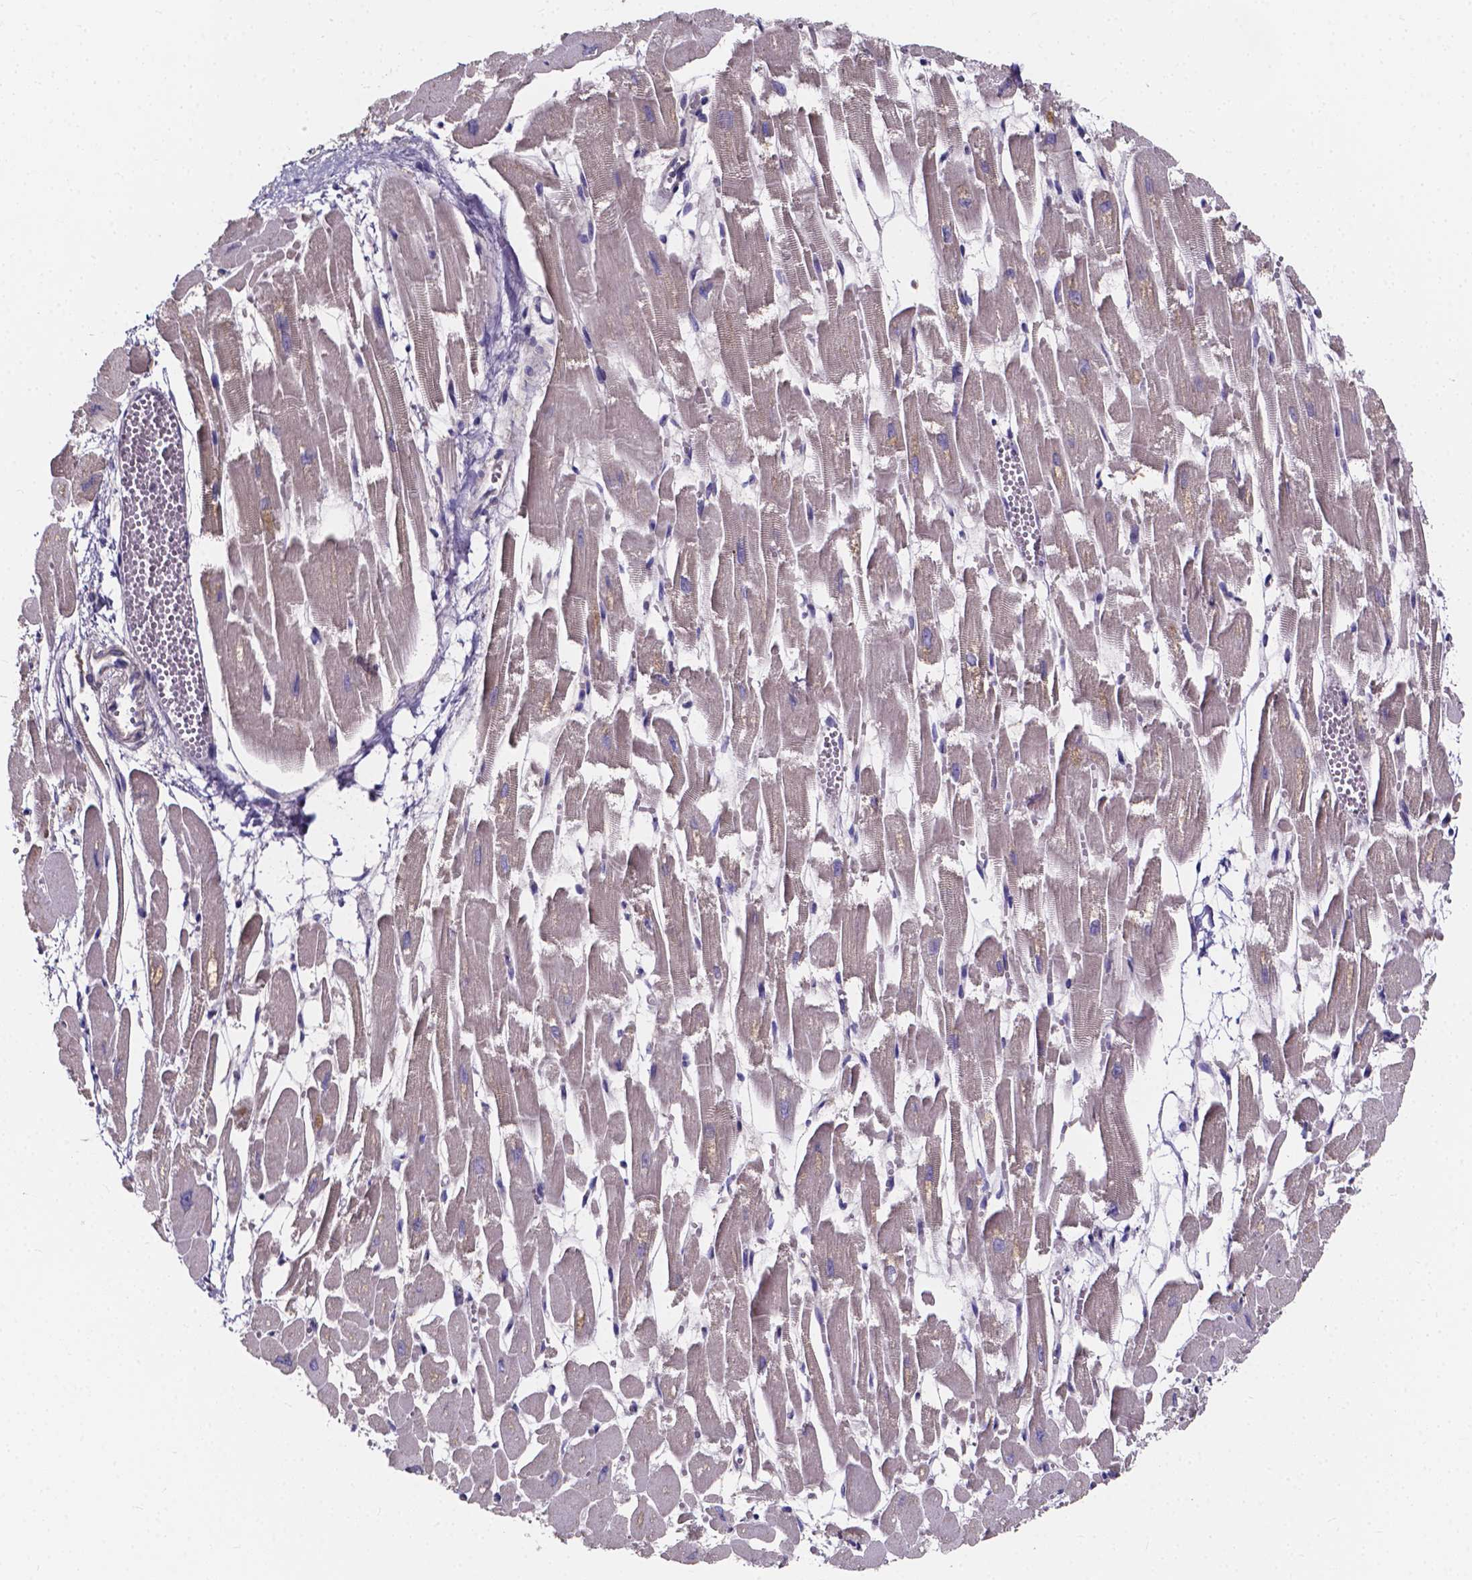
{"staining": {"intensity": "weak", "quantity": "<25%", "location": "cytoplasmic/membranous"}, "tissue": "heart muscle", "cell_type": "Cardiomyocytes", "image_type": "normal", "snomed": [{"axis": "morphology", "description": "Normal tissue, NOS"}, {"axis": "topography", "description": "Heart"}], "caption": "Immunohistochemistry image of benign heart muscle stained for a protein (brown), which displays no positivity in cardiomyocytes.", "gene": "SPOCD1", "patient": {"sex": "female", "age": 52}}